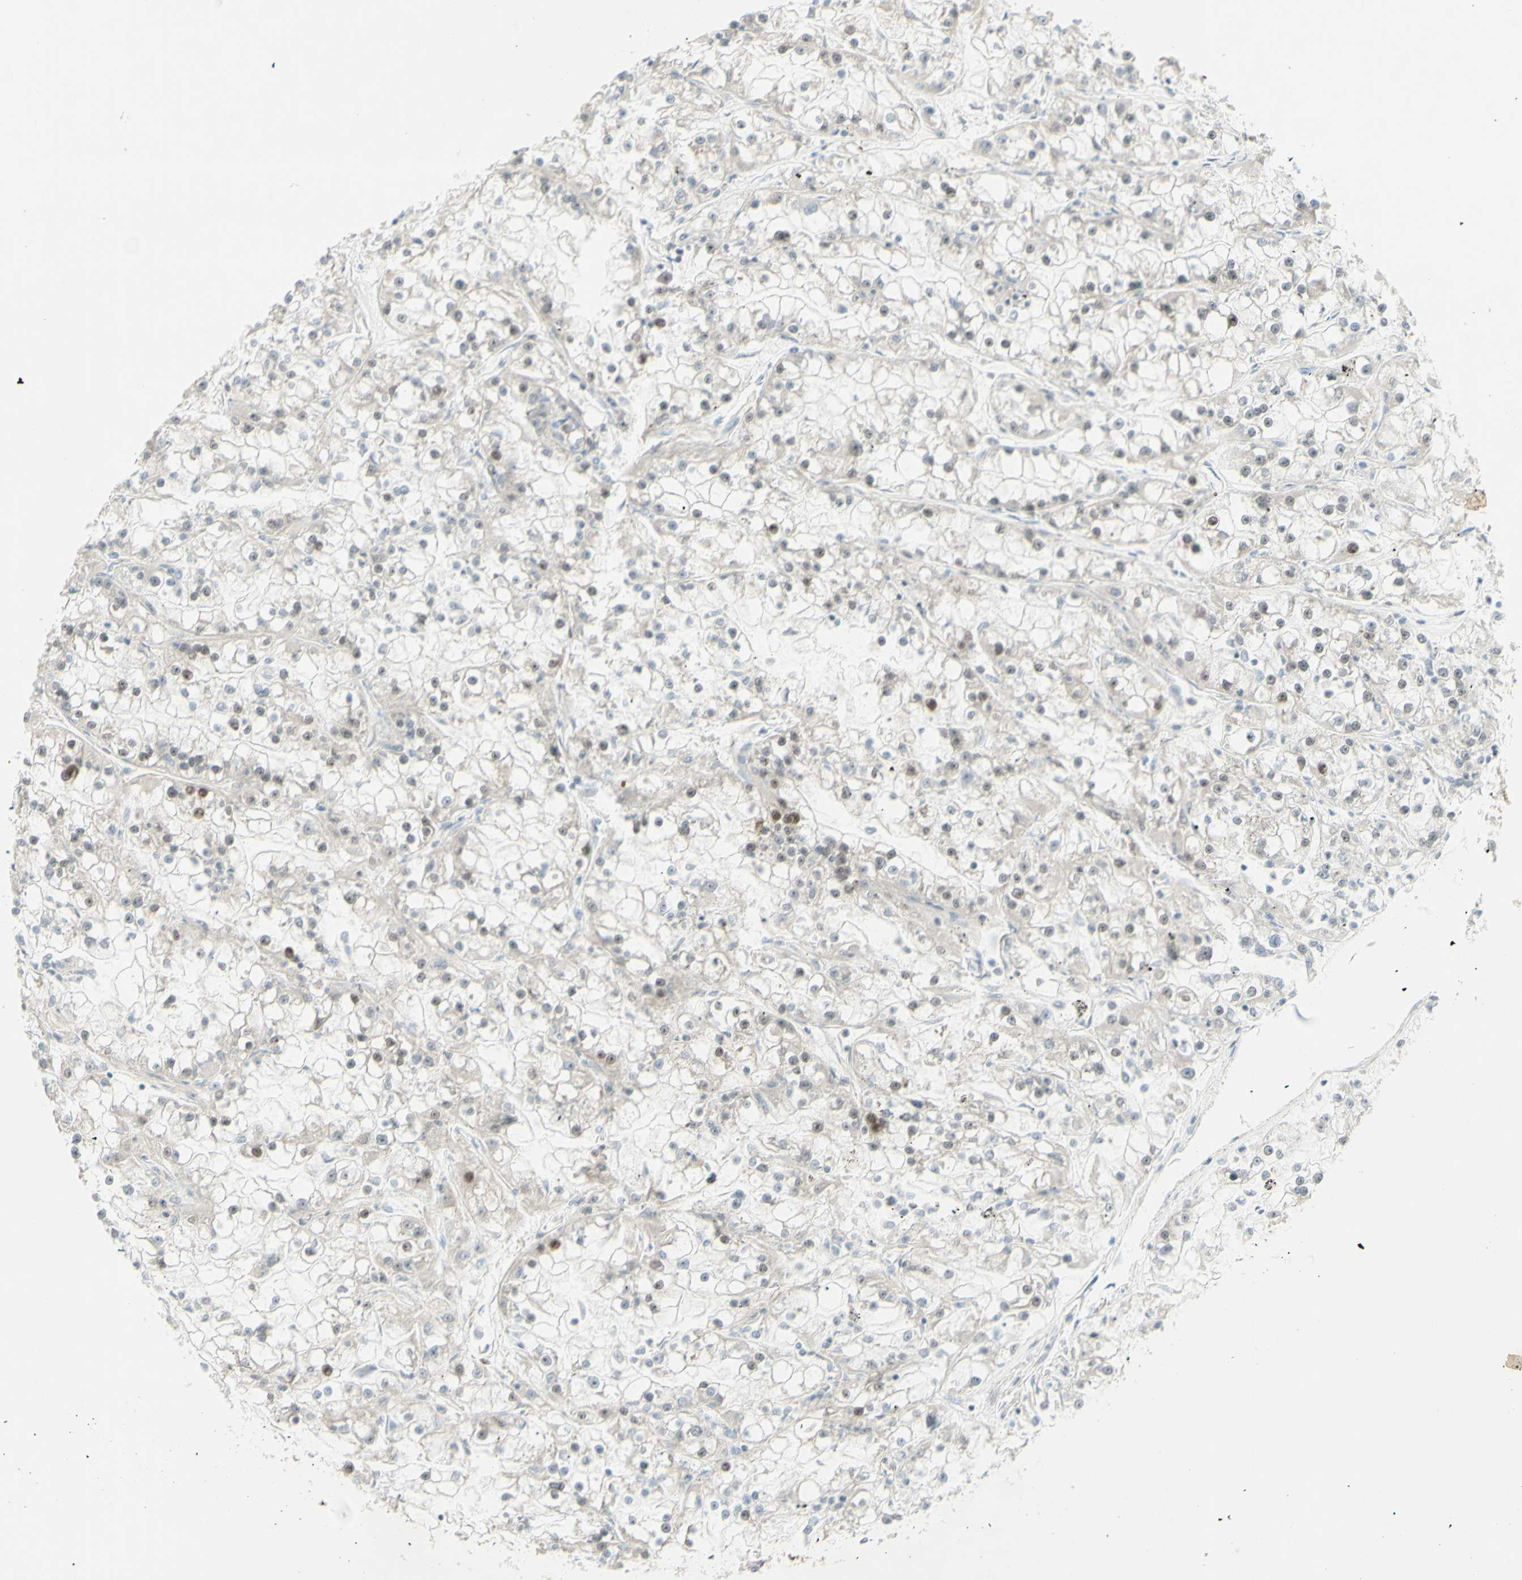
{"staining": {"intensity": "weak", "quantity": "25%-75%", "location": "nuclear"}, "tissue": "renal cancer", "cell_type": "Tumor cells", "image_type": "cancer", "snomed": [{"axis": "morphology", "description": "Adenocarcinoma, NOS"}, {"axis": "topography", "description": "Kidney"}], "caption": "This histopathology image demonstrates adenocarcinoma (renal) stained with immunohistochemistry (IHC) to label a protein in brown. The nuclear of tumor cells show weak positivity for the protein. Nuclei are counter-stained blue.", "gene": "ZMYM6", "patient": {"sex": "female", "age": 52}}